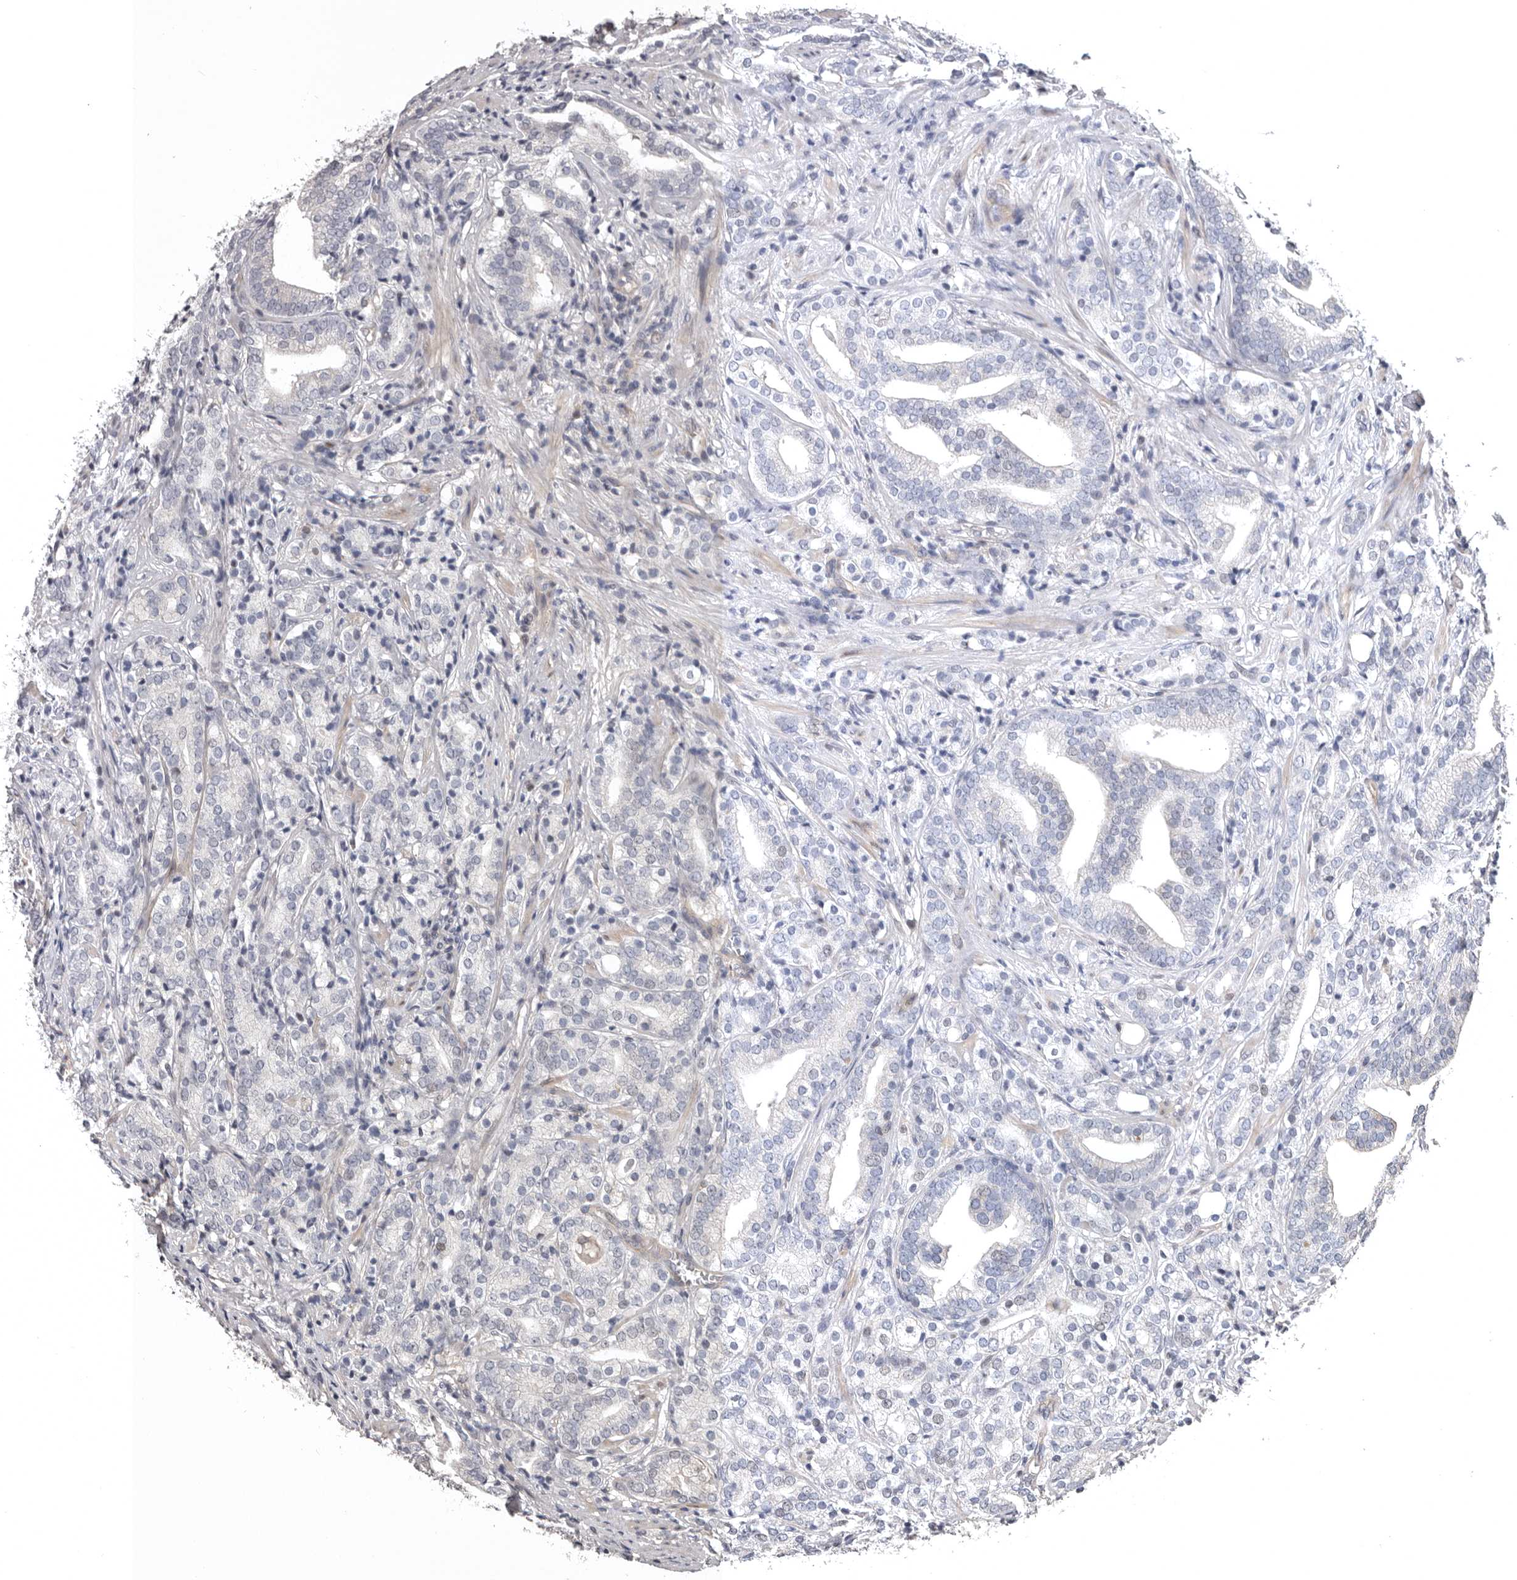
{"staining": {"intensity": "negative", "quantity": "none", "location": "none"}, "tissue": "prostate cancer", "cell_type": "Tumor cells", "image_type": "cancer", "snomed": [{"axis": "morphology", "description": "Adenocarcinoma, High grade"}, {"axis": "topography", "description": "Prostate"}], "caption": "A micrograph of human prostate adenocarcinoma (high-grade) is negative for staining in tumor cells. The staining is performed using DAB brown chromogen with nuclei counter-stained in using hematoxylin.", "gene": "RNF217", "patient": {"sex": "male", "age": 57}}